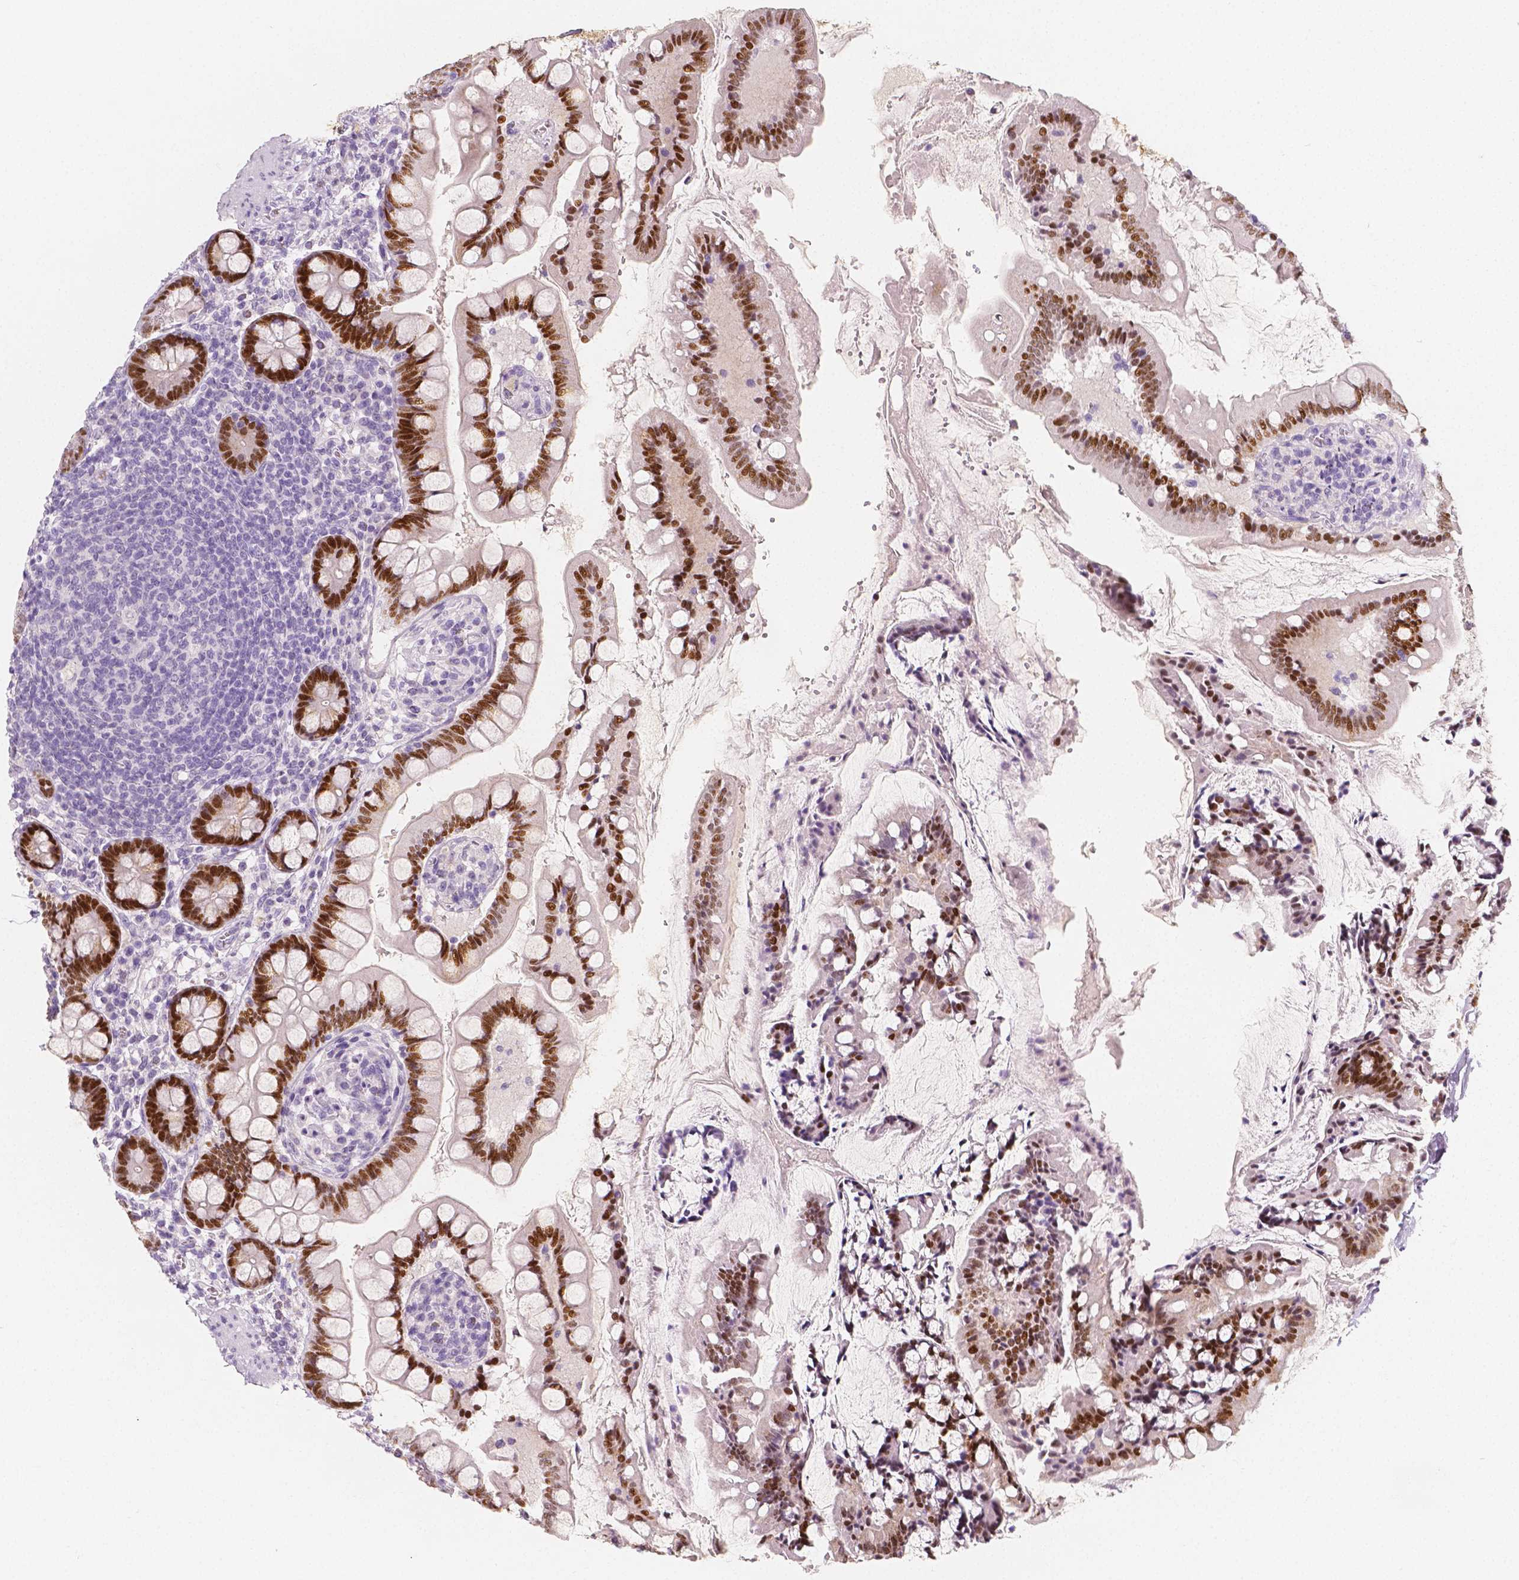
{"staining": {"intensity": "strong", "quantity": ">75%", "location": "nuclear"}, "tissue": "small intestine", "cell_type": "Glandular cells", "image_type": "normal", "snomed": [{"axis": "morphology", "description": "Normal tissue, NOS"}, {"axis": "topography", "description": "Small intestine"}], "caption": "Unremarkable small intestine displays strong nuclear staining in approximately >75% of glandular cells Using DAB (brown) and hematoxylin (blue) stains, captured at high magnification using brightfield microscopy..", "gene": "HNF1B", "patient": {"sex": "female", "age": 56}}